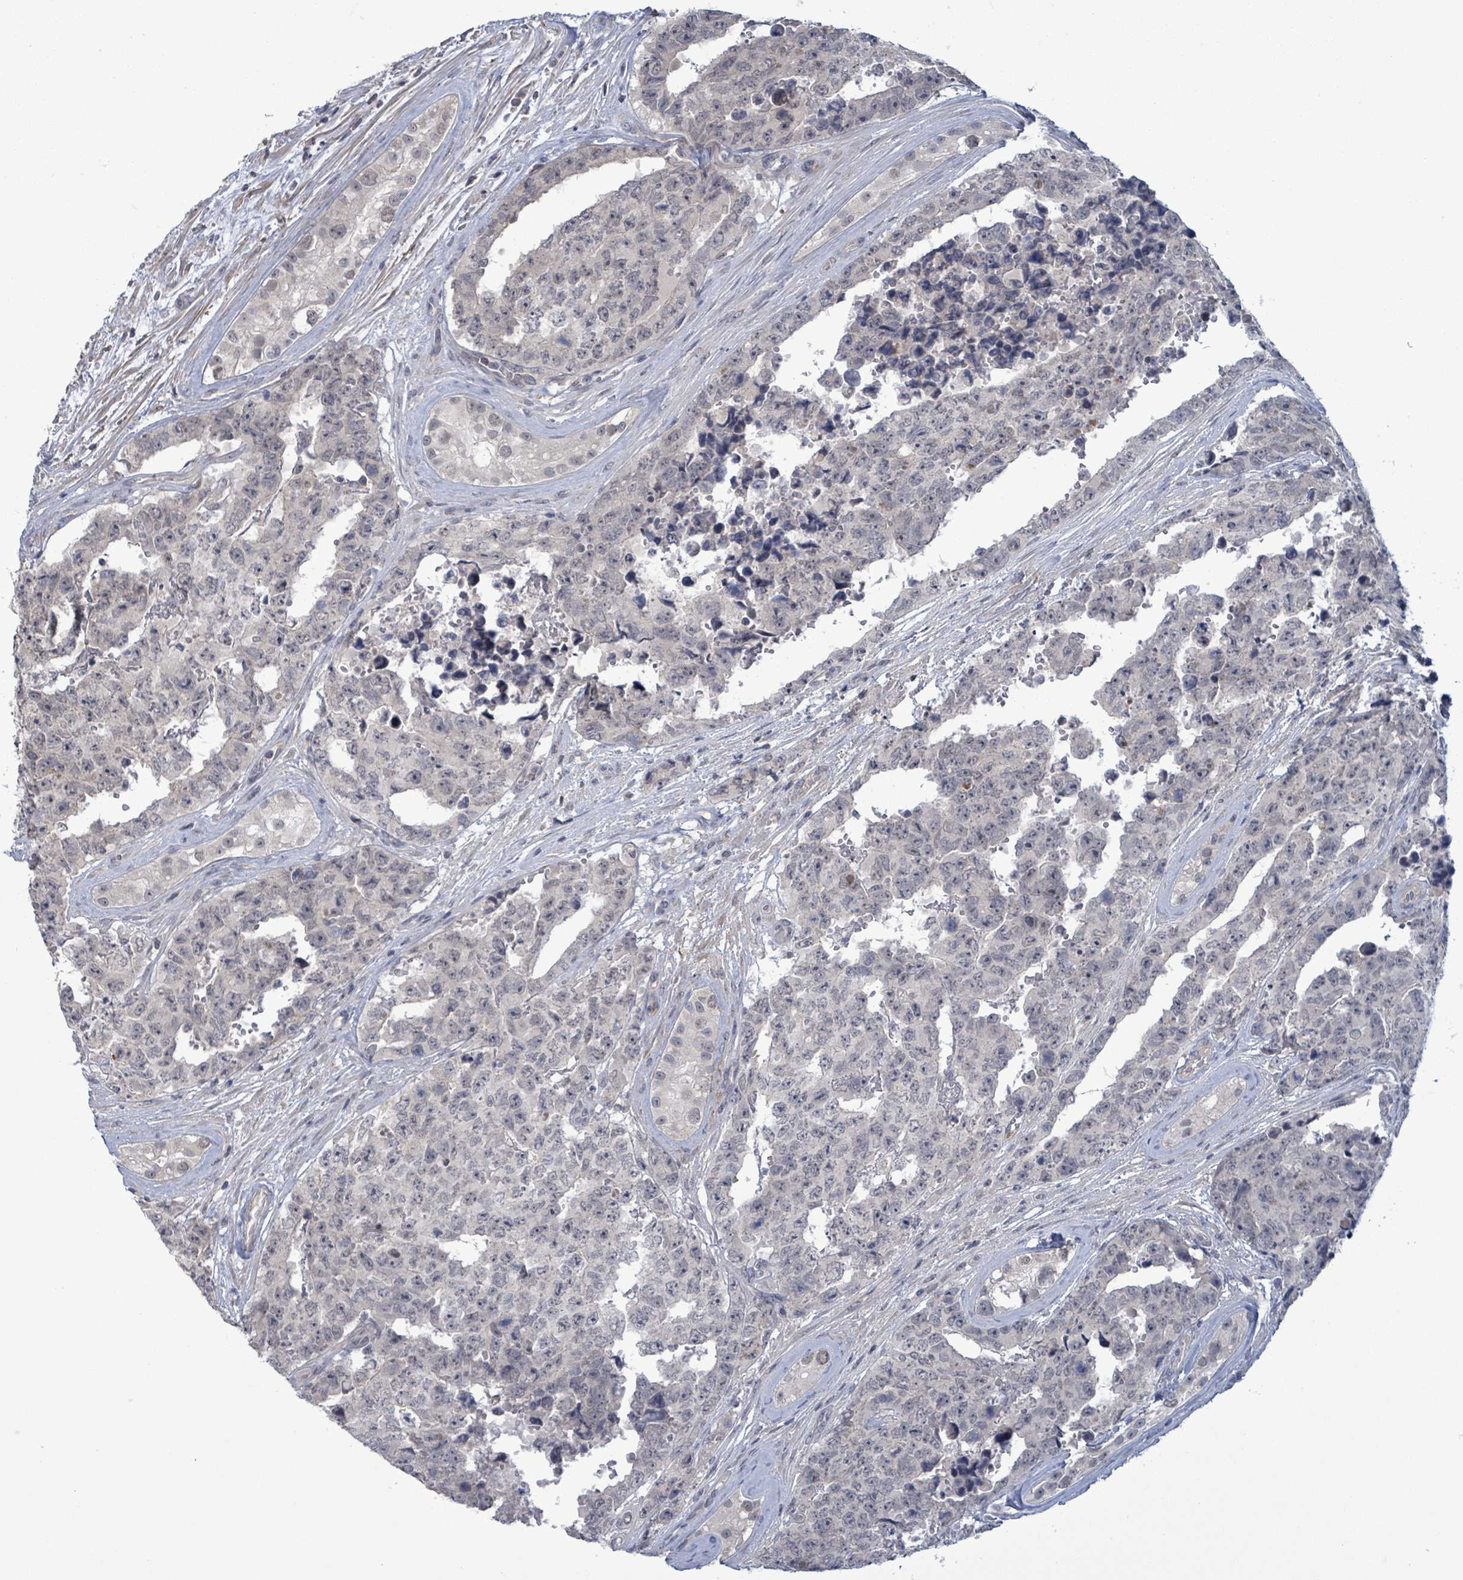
{"staining": {"intensity": "negative", "quantity": "none", "location": "none"}, "tissue": "testis cancer", "cell_type": "Tumor cells", "image_type": "cancer", "snomed": [{"axis": "morphology", "description": "Normal tissue, NOS"}, {"axis": "morphology", "description": "Carcinoma, Embryonal, NOS"}, {"axis": "topography", "description": "Testis"}, {"axis": "topography", "description": "Epididymis"}], "caption": "Tumor cells are negative for brown protein staining in testis embryonal carcinoma.", "gene": "AMMECR1", "patient": {"sex": "male", "age": 25}}